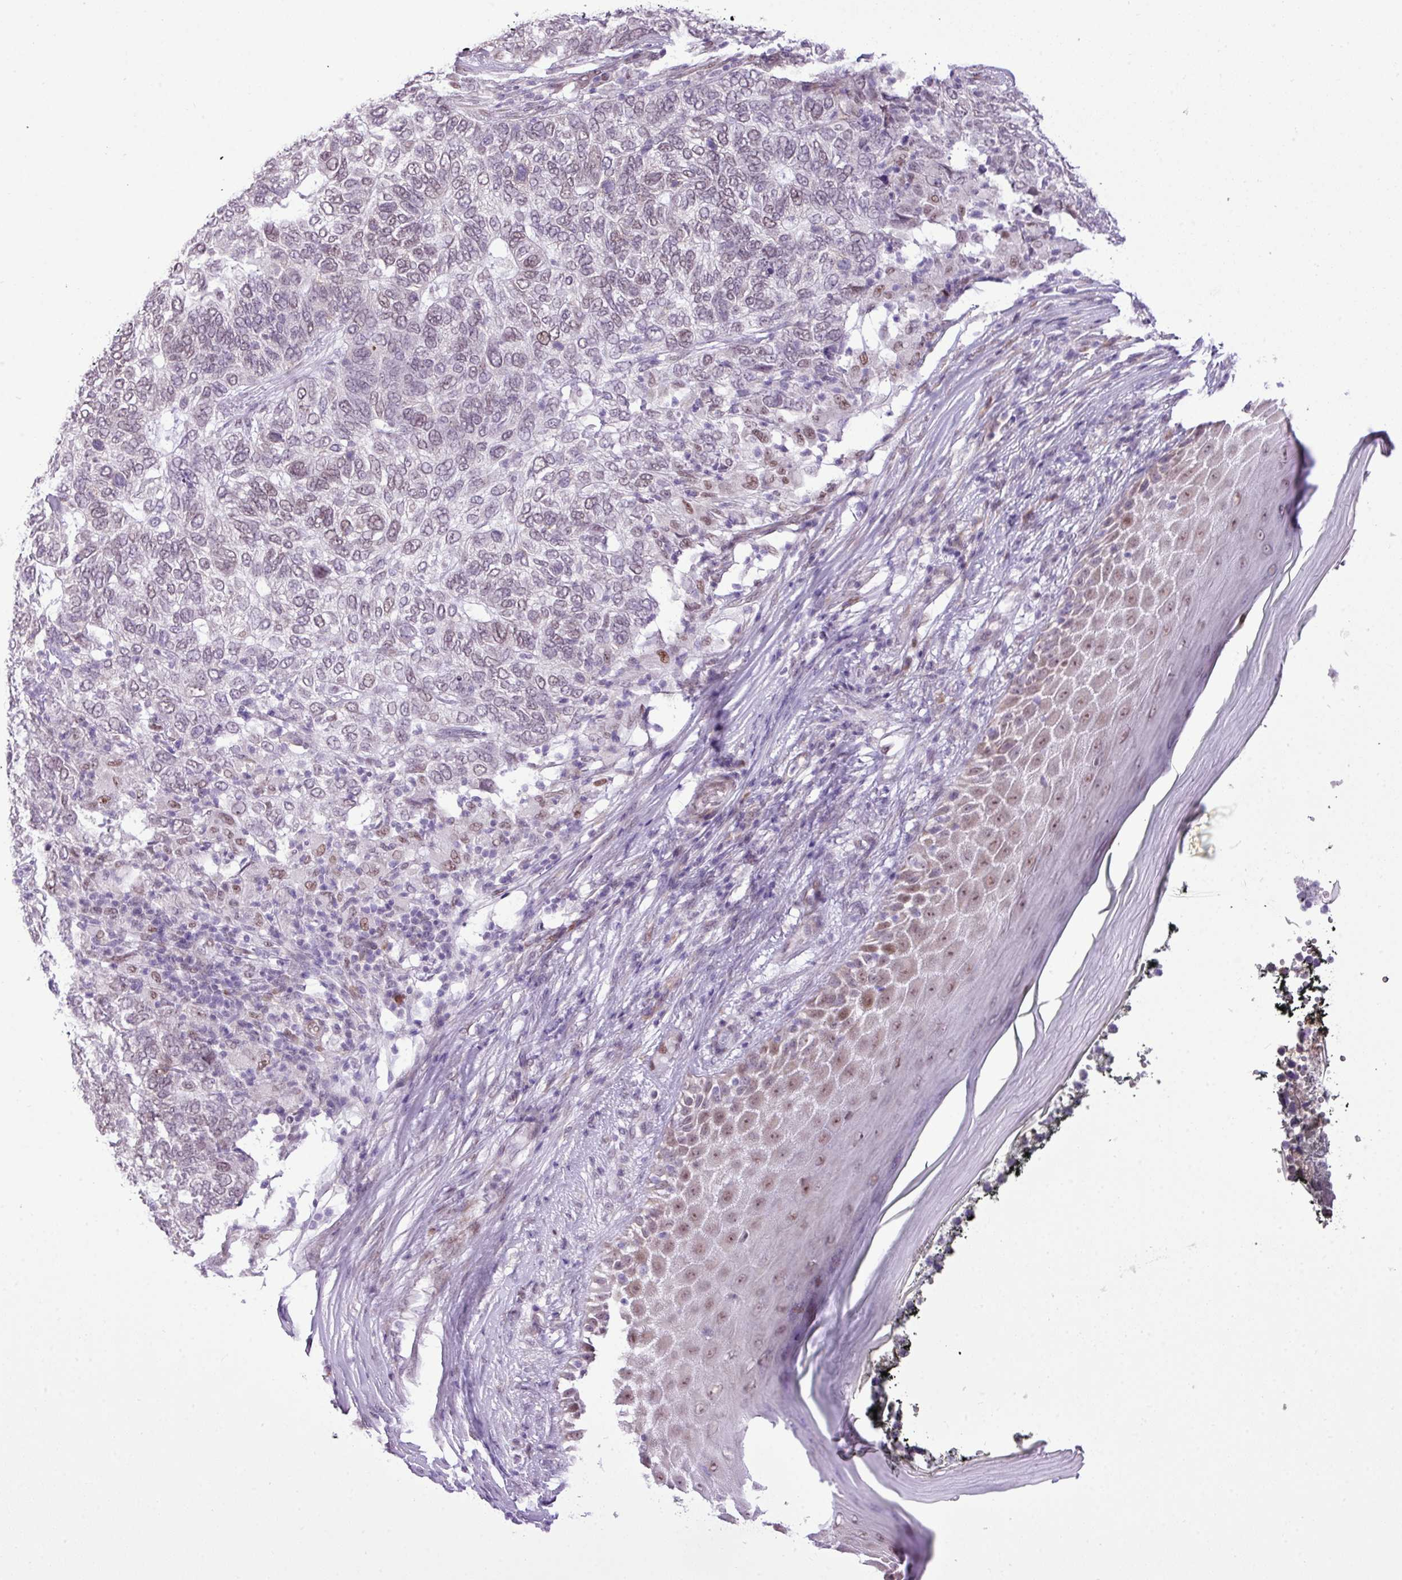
{"staining": {"intensity": "weak", "quantity": "<25%", "location": "nuclear"}, "tissue": "skin cancer", "cell_type": "Tumor cells", "image_type": "cancer", "snomed": [{"axis": "morphology", "description": "Basal cell carcinoma"}, {"axis": "topography", "description": "Skin"}], "caption": "Immunohistochemistry (IHC) photomicrograph of neoplastic tissue: human basal cell carcinoma (skin) stained with DAB (3,3'-diaminobenzidine) exhibits no significant protein staining in tumor cells.", "gene": "ELOA2", "patient": {"sex": "female", "age": 65}}